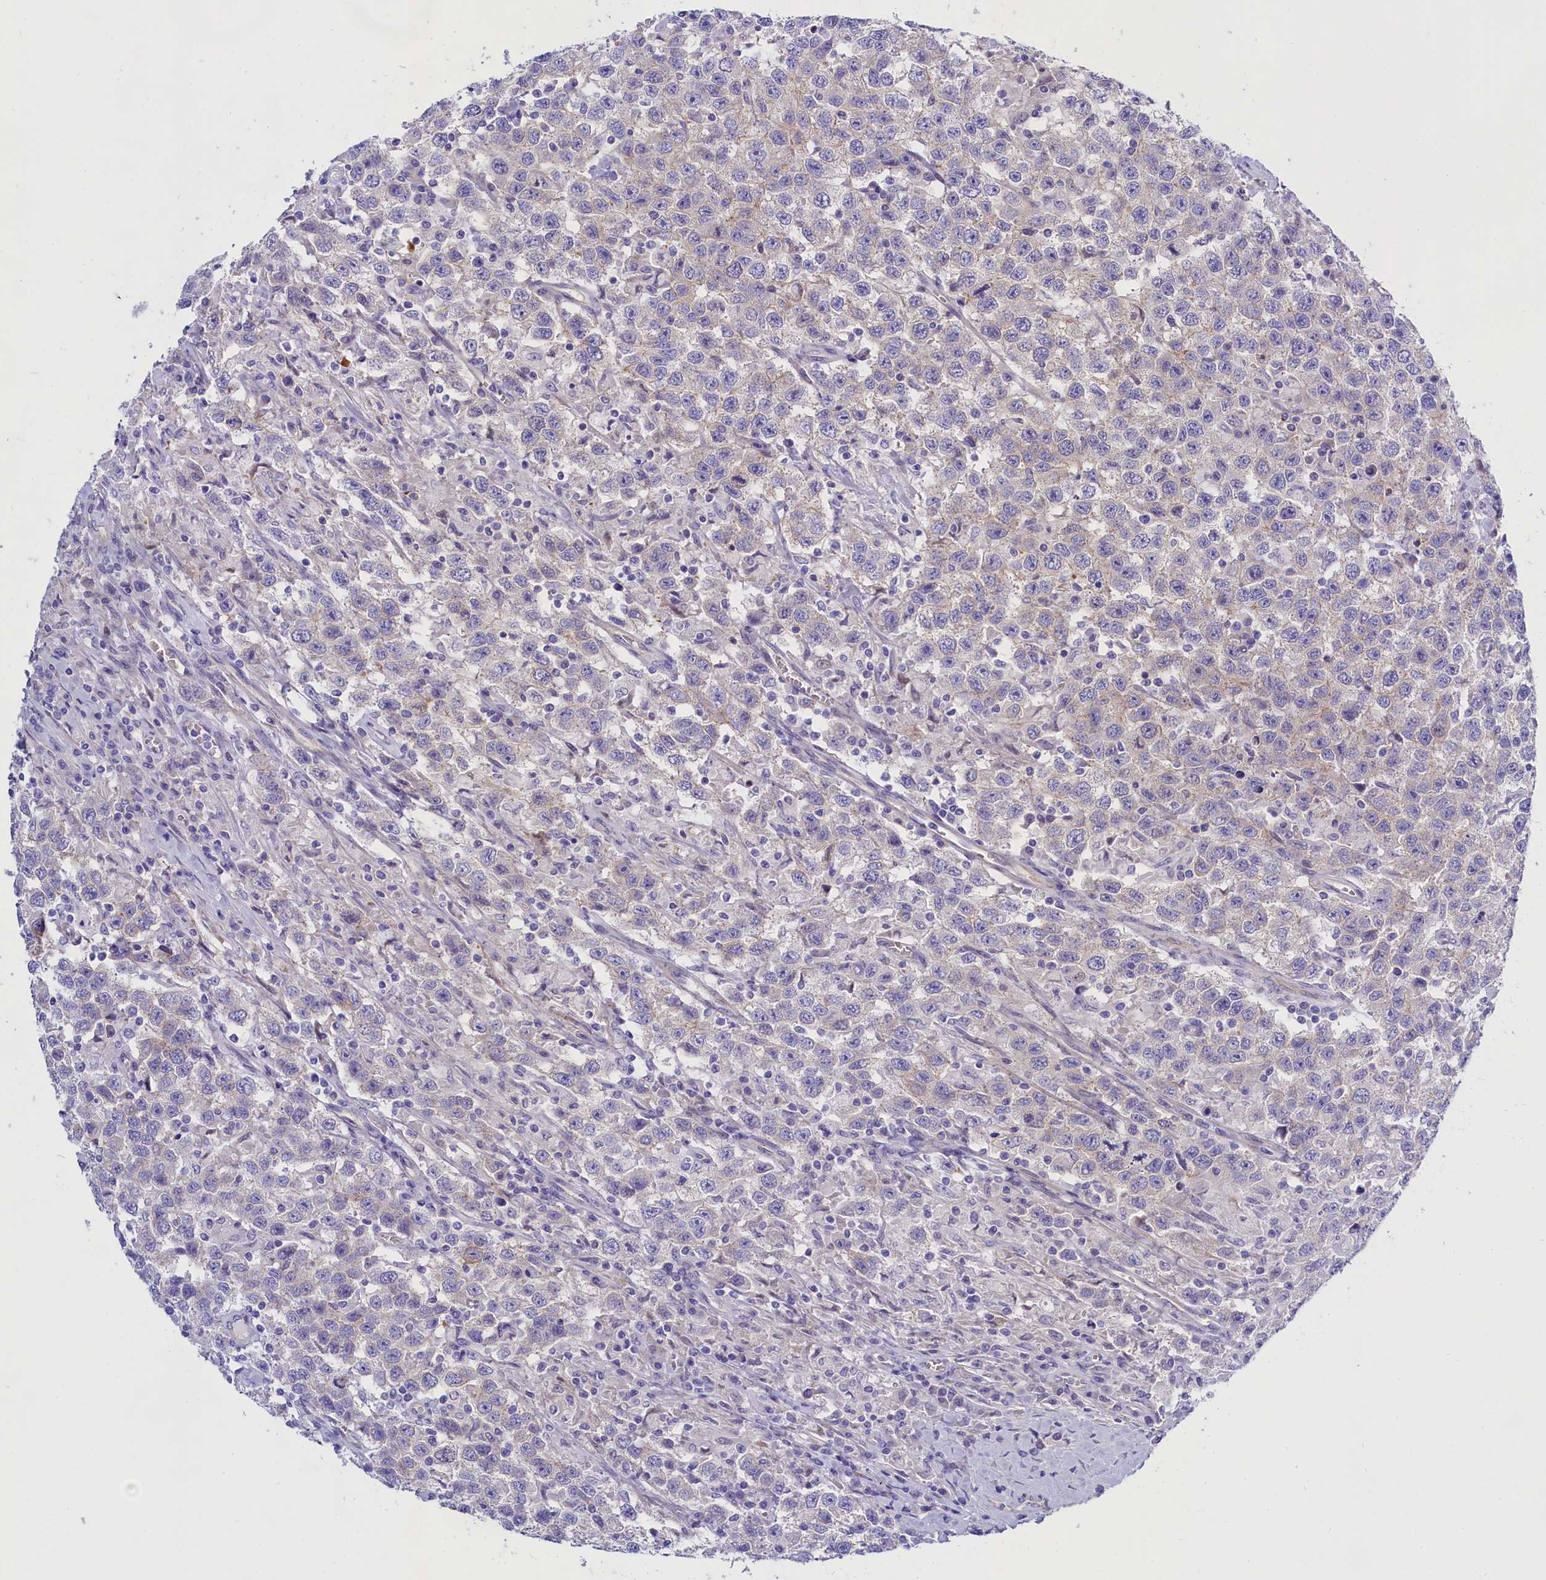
{"staining": {"intensity": "negative", "quantity": "none", "location": "none"}, "tissue": "testis cancer", "cell_type": "Tumor cells", "image_type": "cancer", "snomed": [{"axis": "morphology", "description": "Seminoma, NOS"}, {"axis": "topography", "description": "Testis"}], "caption": "Immunohistochemical staining of human testis cancer demonstrates no significant expression in tumor cells.", "gene": "PPP1R13L", "patient": {"sex": "male", "age": 41}}